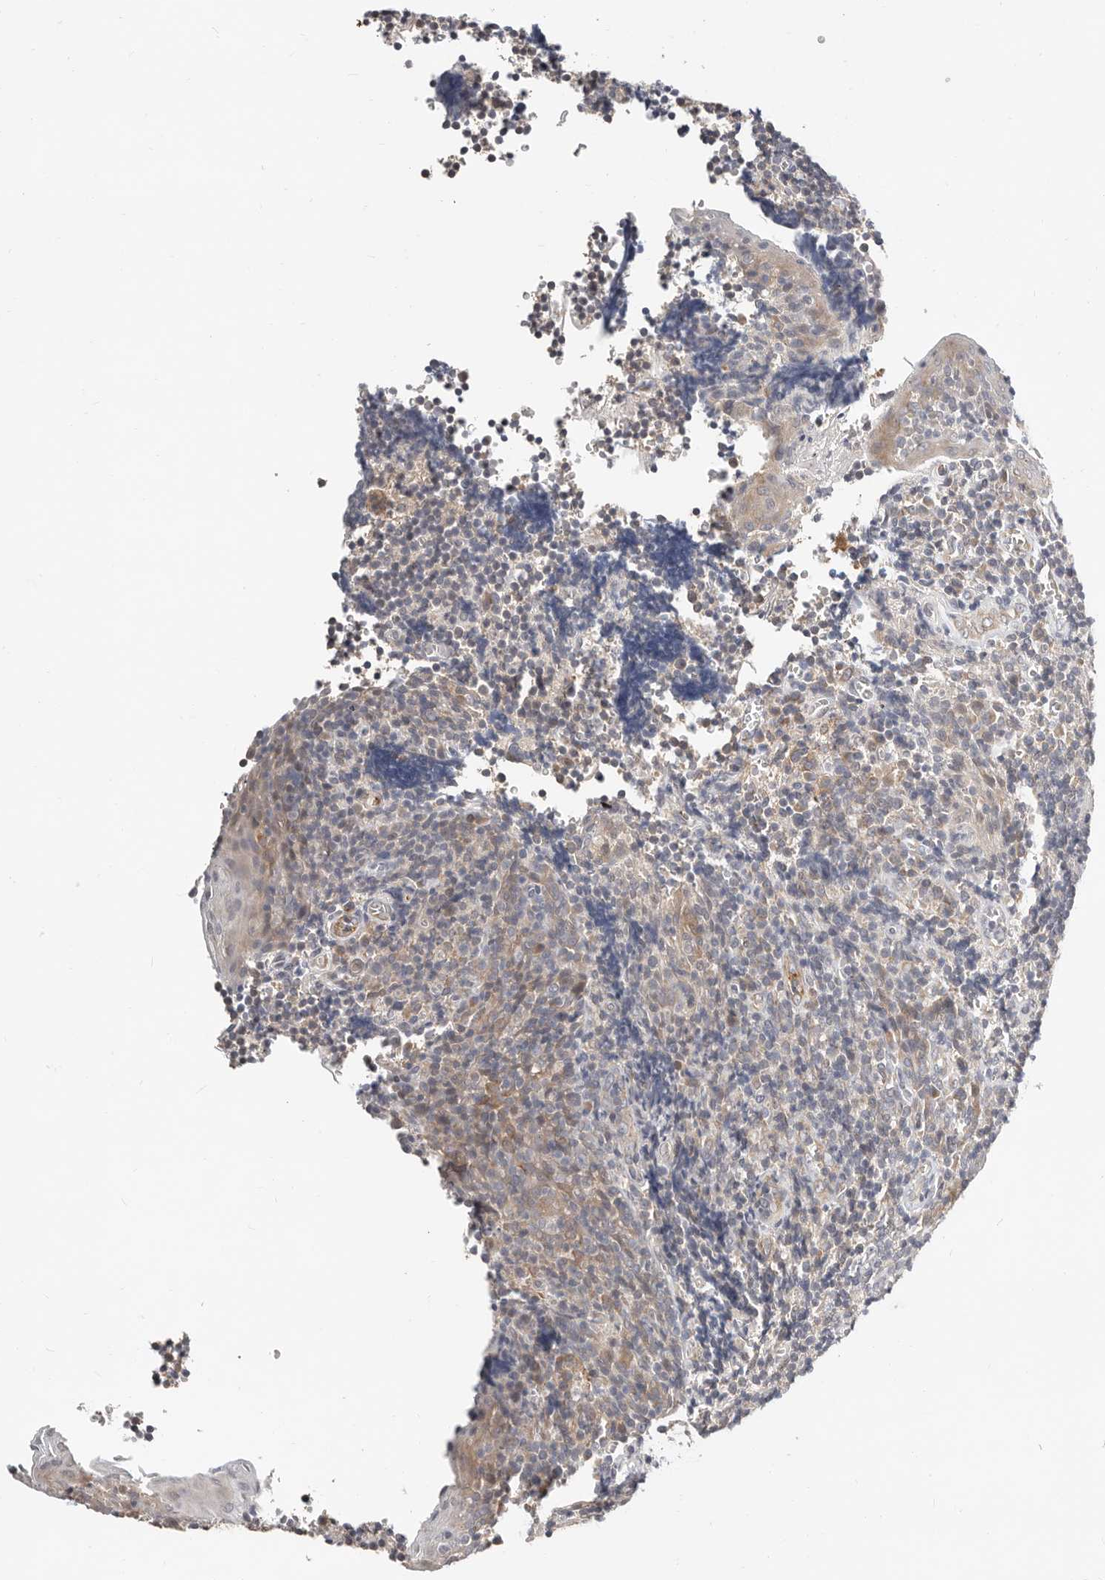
{"staining": {"intensity": "negative", "quantity": "none", "location": "none"}, "tissue": "tonsil", "cell_type": "Germinal center cells", "image_type": "normal", "snomed": [{"axis": "morphology", "description": "Normal tissue, NOS"}, {"axis": "topography", "description": "Tonsil"}], "caption": "Immunohistochemistry of normal human tonsil exhibits no positivity in germinal center cells. (DAB IHC, high magnification).", "gene": "ZRANB1", "patient": {"sex": "male", "age": 27}}